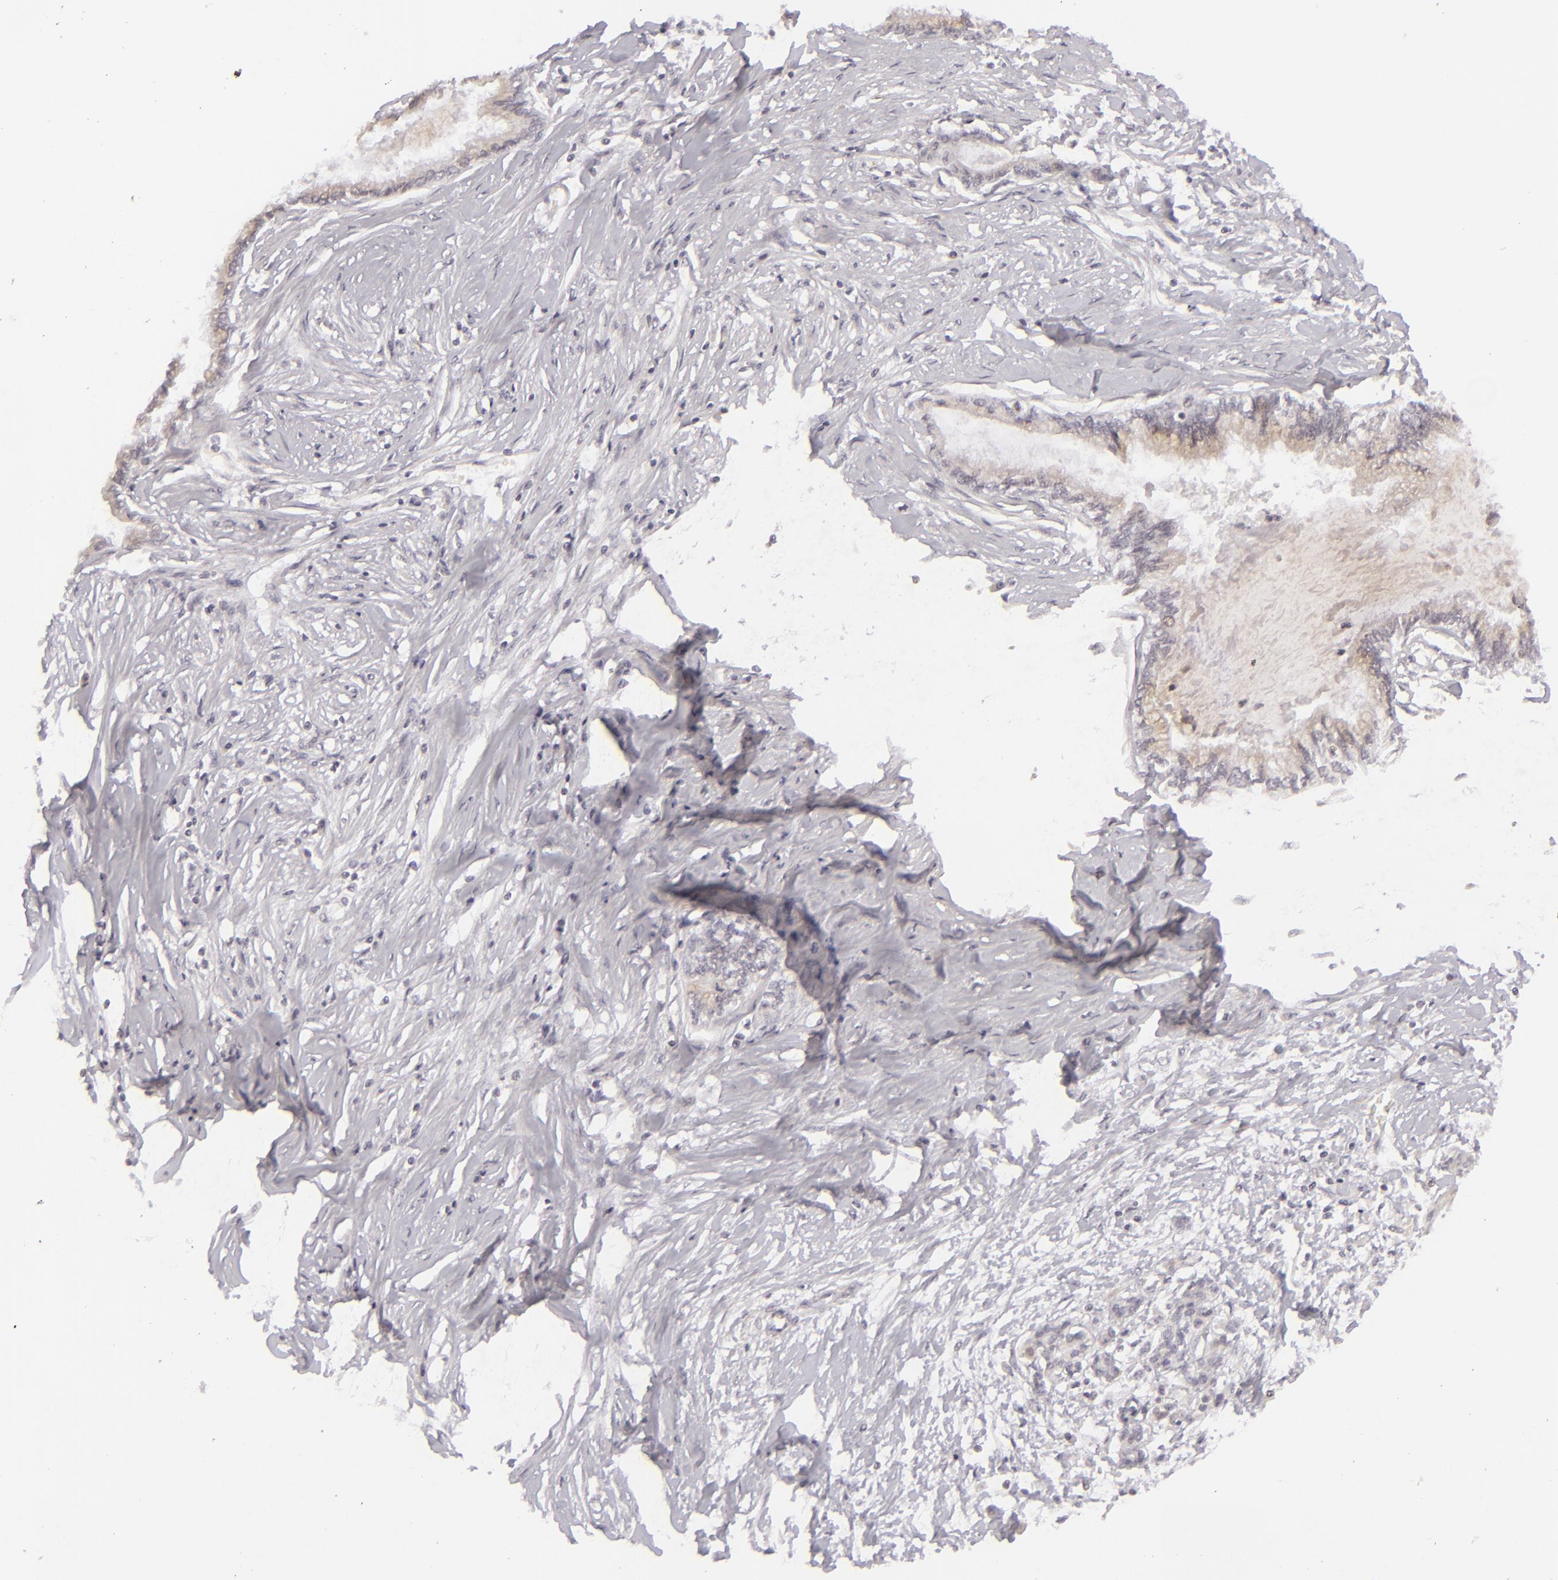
{"staining": {"intensity": "weak", "quantity": "<25%", "location": "cytoplasmic/membranous"}, "tissue": "pancreatic cancer", "cell_type": "Tumor cells", "image_type": "cancer", "snomed": [{"axis": "morphology", "description": "Adenocarcinoma, NOS"}, {"axis": "topography", "description": "Pancreas"}], "caption": "This is a micrograph of immunohistochemistry staining of pancreatic cancer, which shows no staining in tumor cells.", "gene": "SIX1", "patient": {"sex": "female", "age": 64}}